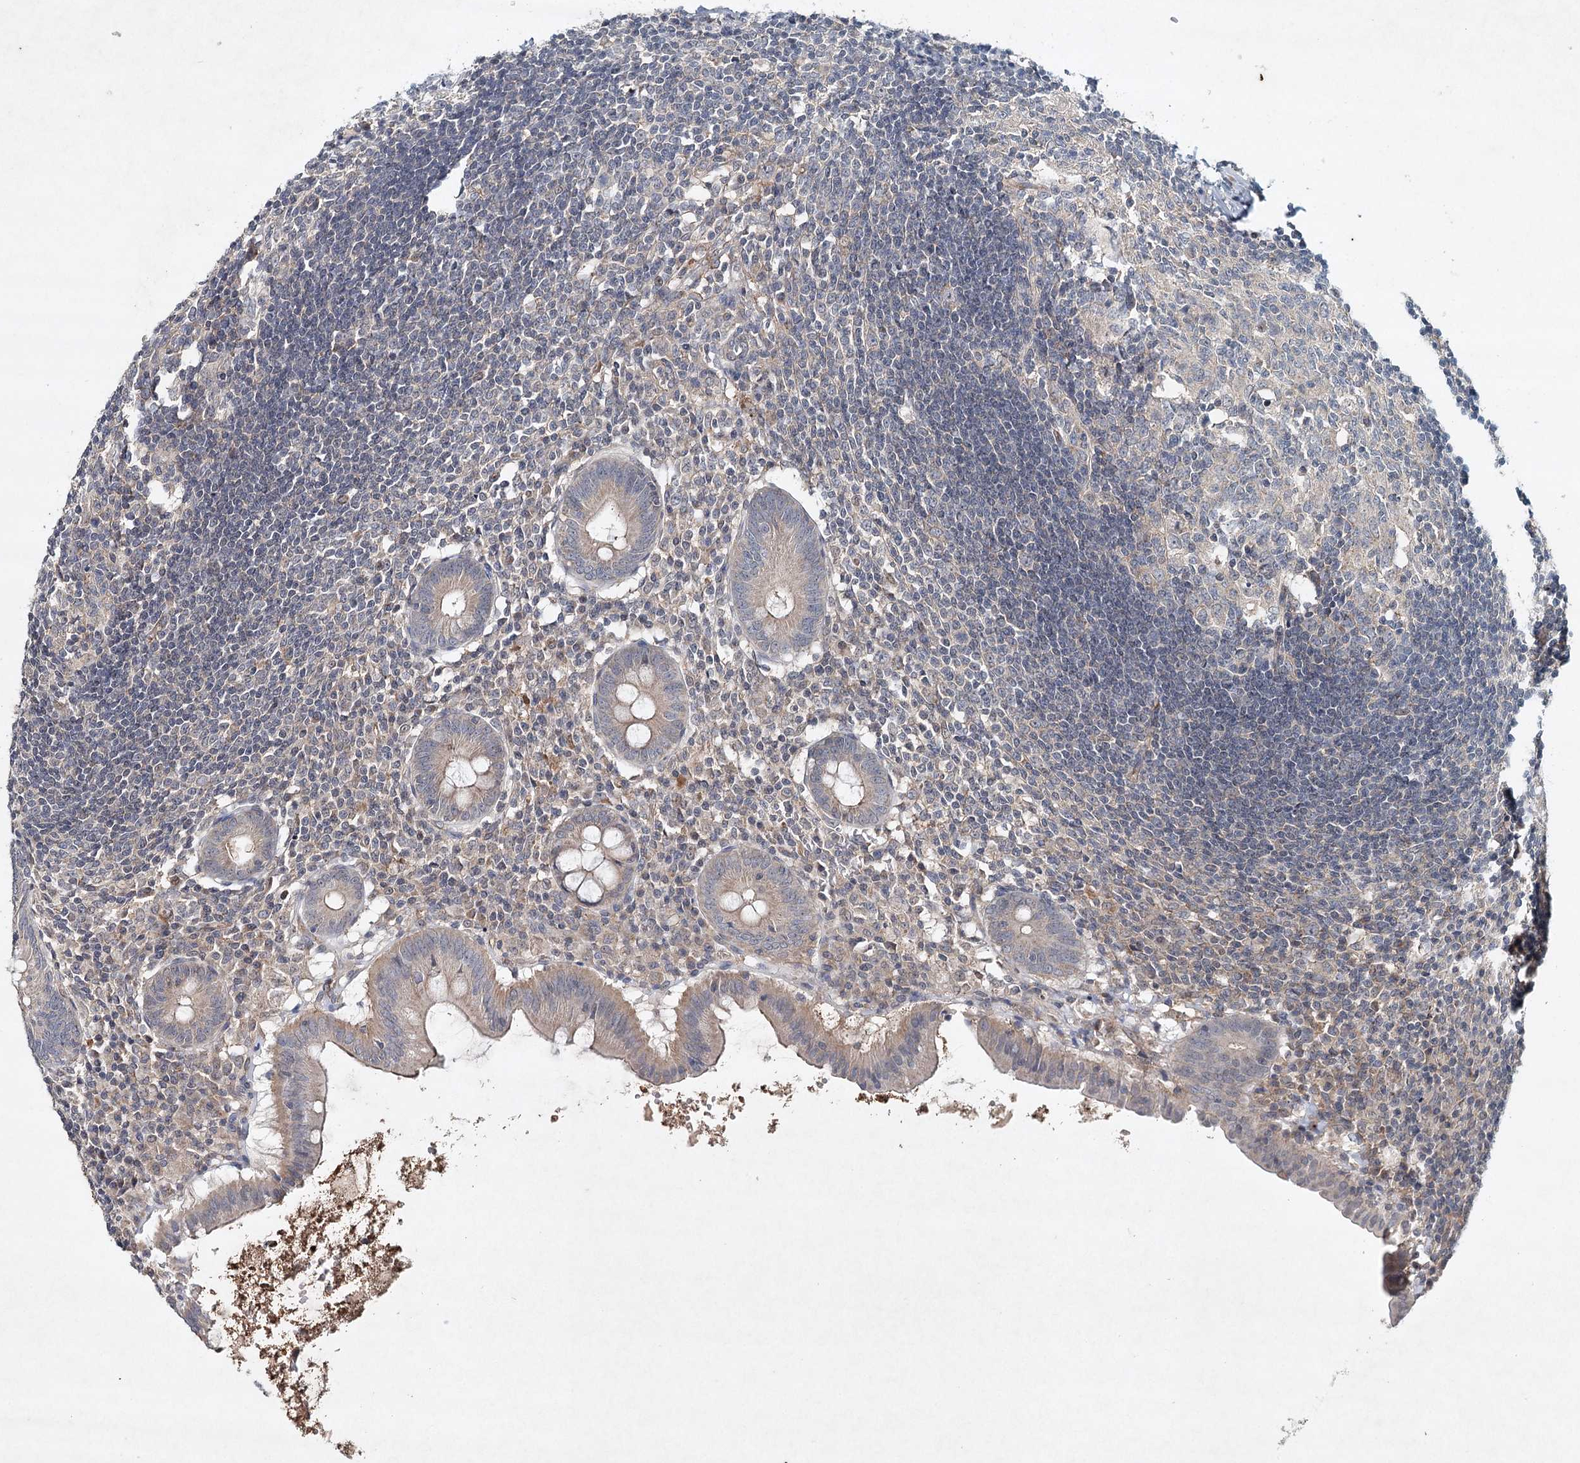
{"staining": {"intensity": "moderate", "quantity": "25%-75%", "location": "cytoplasmic/membranous"}, "tissue": "appendix", "cell_type": "Glandular cells", "image_type": "normal", "snomed": [{"axis": "morphology", "description": "Normal tissue, NOS"}, {"axis": "topography", "description": "Appendix"}], "caption": "The histopathology image exhibits immunohistochemical staining of unremarkable appendix. There is moderate cytoplasmic/membranous expression is seen in about 25%-75% of glandular cells. (DAB (3,3'-diaminobenzidine) IHC with brightfield microscopy, high magnification).", "gene": "SYNPO", "patient": {"sex": "female", "age": 54}}